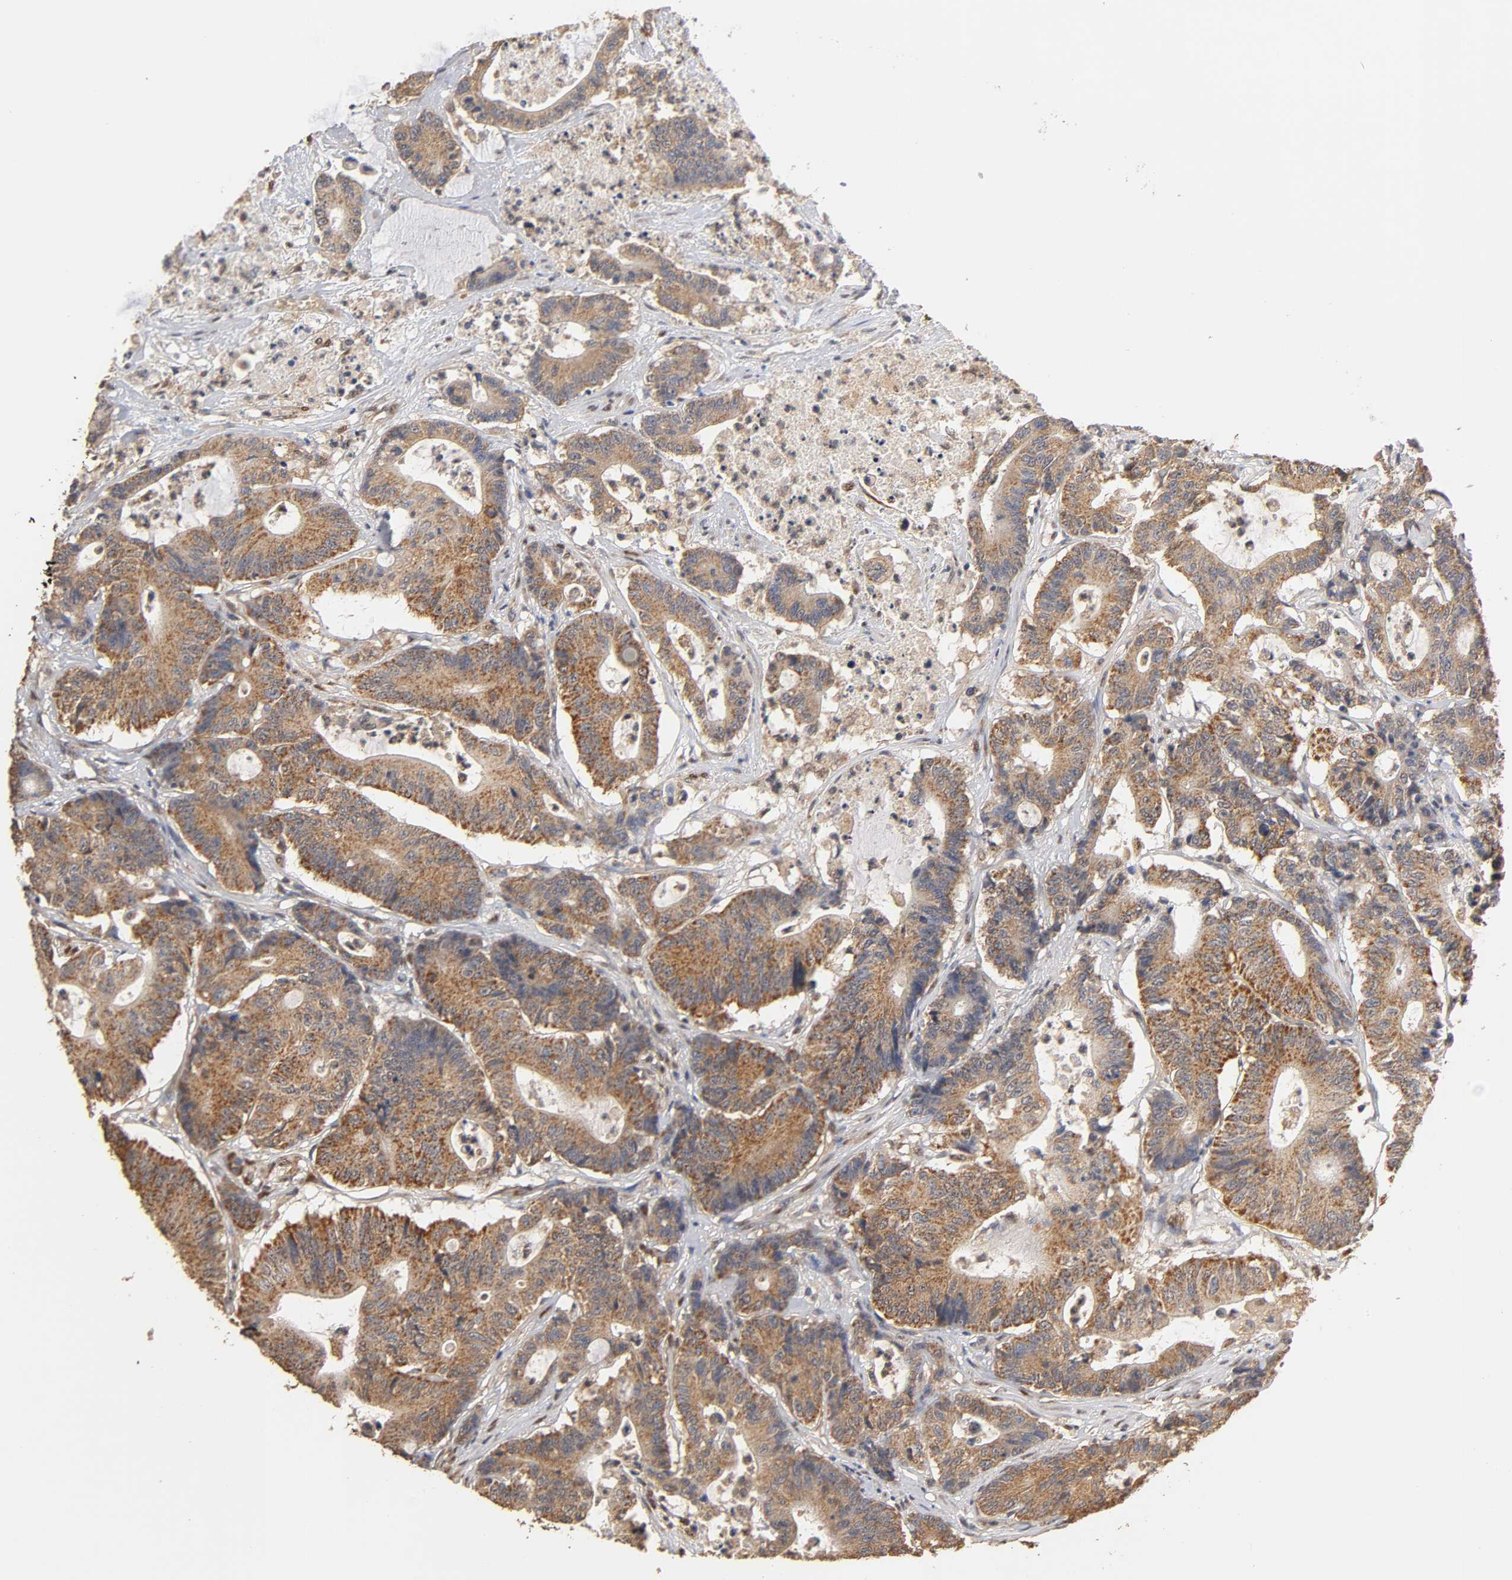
{"staining": {"intensity": "moderate", "quantity": ">75%", "location": "cytoplasmic/membranous"}, "tissue": "colorectal cancer", "cell_type": "Tumor cells", "image_type": "cancer", "snomed": [{"axis": "morphology", "description": "Adenocarcinoma, NOS"}, {"axis": "topography", "description": "Colon"}], "caption": "Immunohistochemical staining of colorectal cancer (adenocarcinoma) displays medium levels of moderate cytoplasmic/membranous protein expression in about >75% of tumor cells. (DAB (3,3'-diaminobenzidine) = brown stain, brightfield microscopy at high magnification).", "gene": "PKN1", "patient": {"sex": "female", "age": 84}}